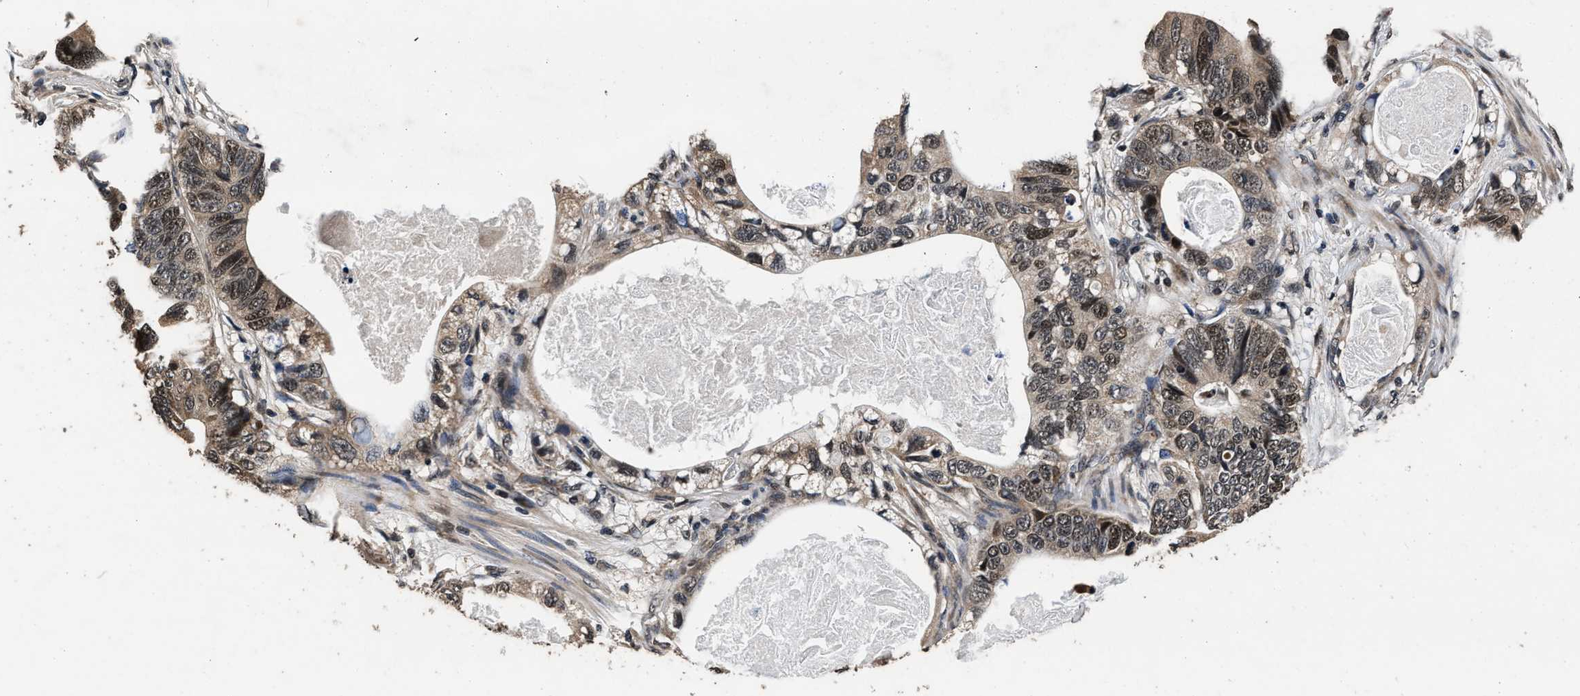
{"staining": {"intensity": "moderate", "quantity": "25%-75%", "location": "nuclear"}, "tissue": "stomach cancer", "cell_type": "Tumor cells", "image_type": "cancer", "snomed": [{"axis": "morphology", "description": "Normal tissue, NOS"}, {"axis": "morphology", "description": "Adenocarcinoma, NOS"}, {"axis": "topography", "description": "Stomach"}], "caption": "Human stomach cancer (adenocarcinoma) stained for a protein (brown) exhibits moderate nuclear positive expression in about 25%-75% of tumor cells.", "gene": "CSTF1", "patient": {"sex": "female", "age": 89}}